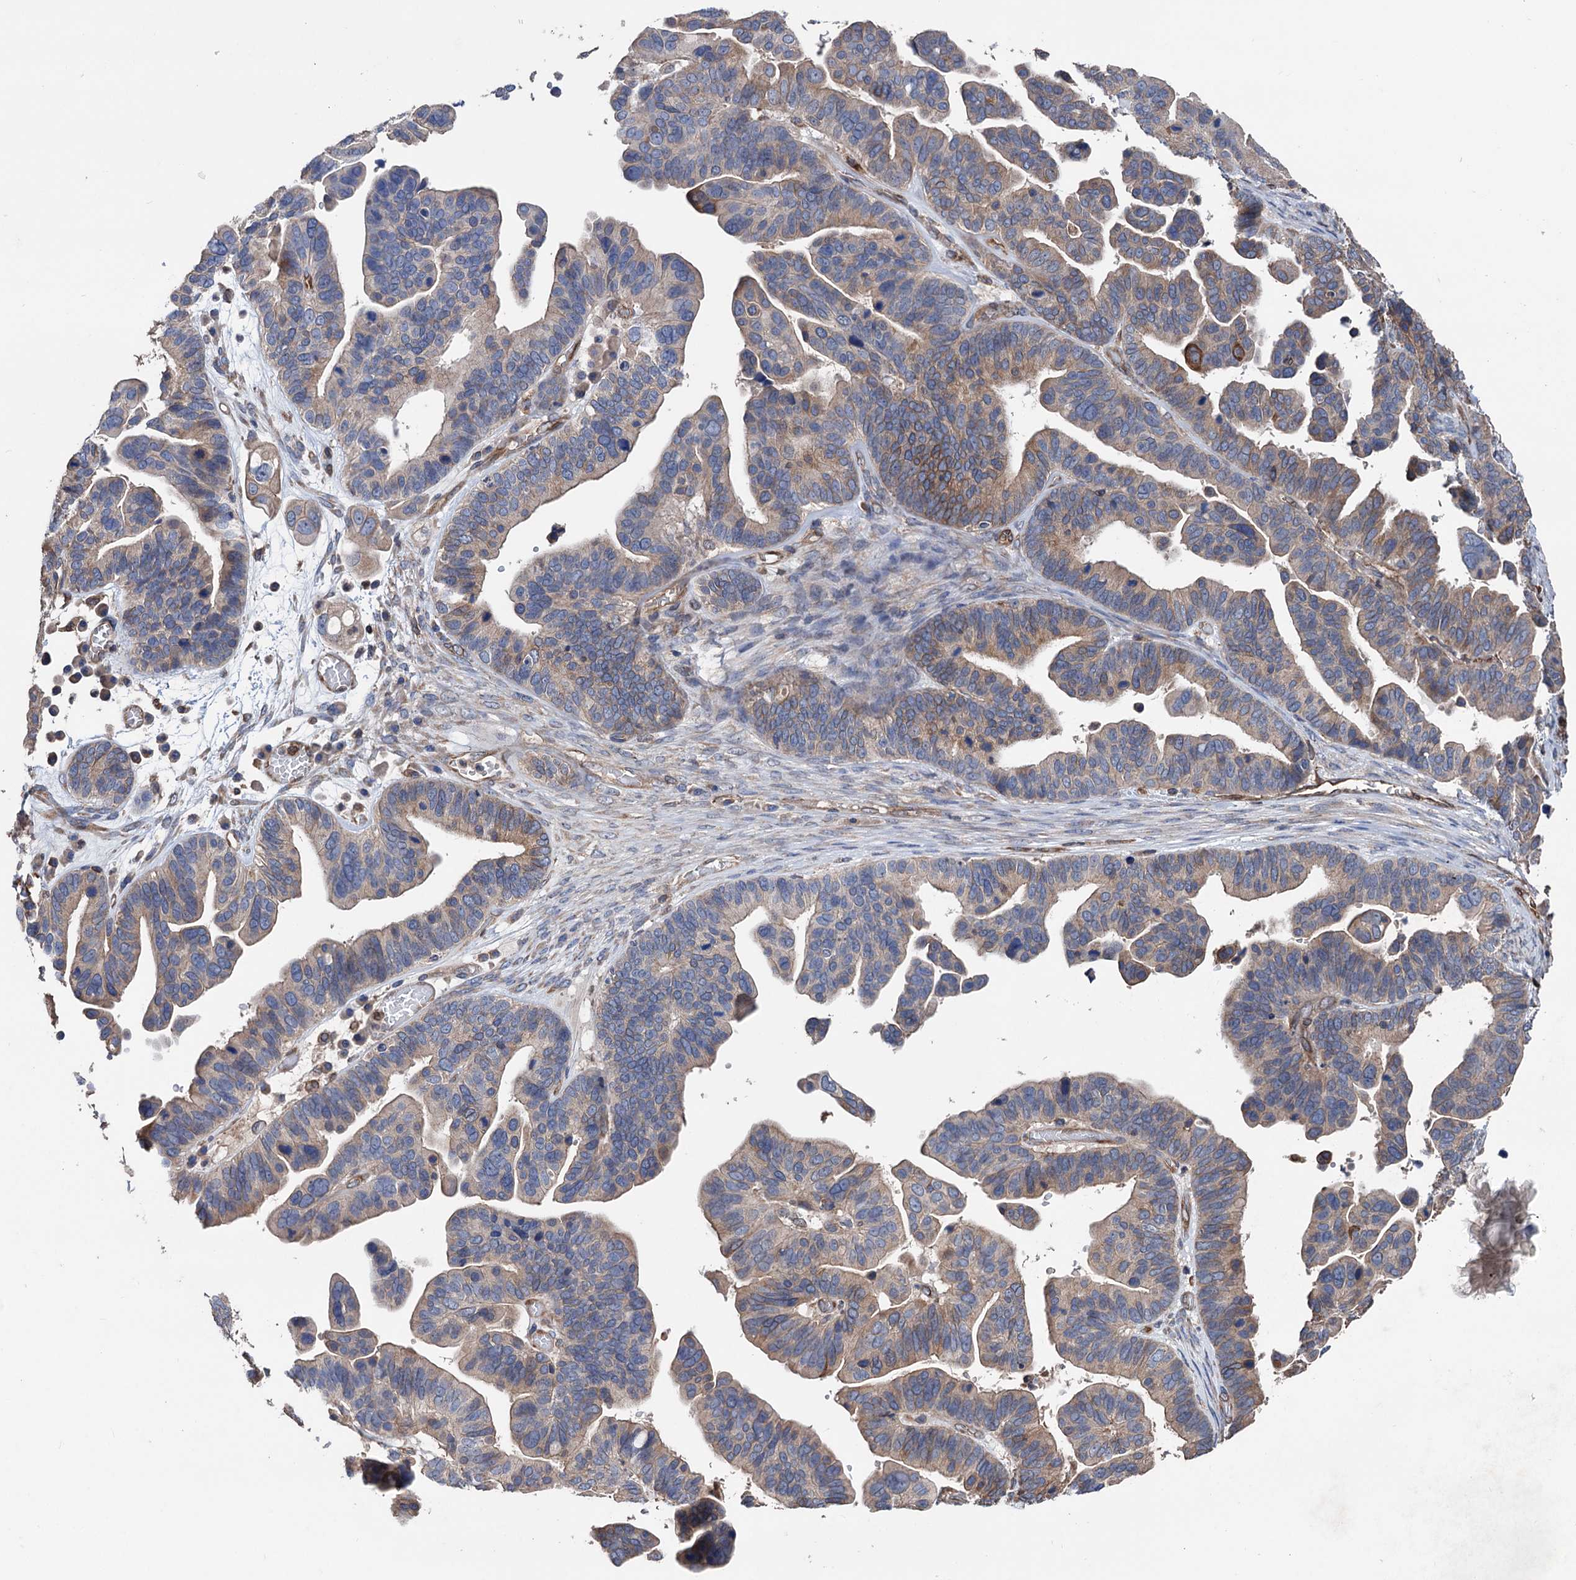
{"staining": {"intensity": "moderate", "quantity": "25%-75%", "location": "cytoplasmic/membranous"}, "tissue": "ovarian cancer", "cell_type": "Tumor cells", "image_type": "cancer", "snomed": [{"axis": "morphology", "description": "Cystadenocarcinoma, serous, NOS"}, {"axis": "topography", "description": "Ovary"}], "caption": "This micrograph shows ovarian cancer (serous cystadenocarcinoma) stained with immunohistochemistry (IHC) to label a protein in brown. The cytoplasmic/membranous of tumor cells show moderate positivity for the protein. Nuclei are counter-stained blue.", "gene": "STING1", "patient": {"sex": "female", "age": 56}}